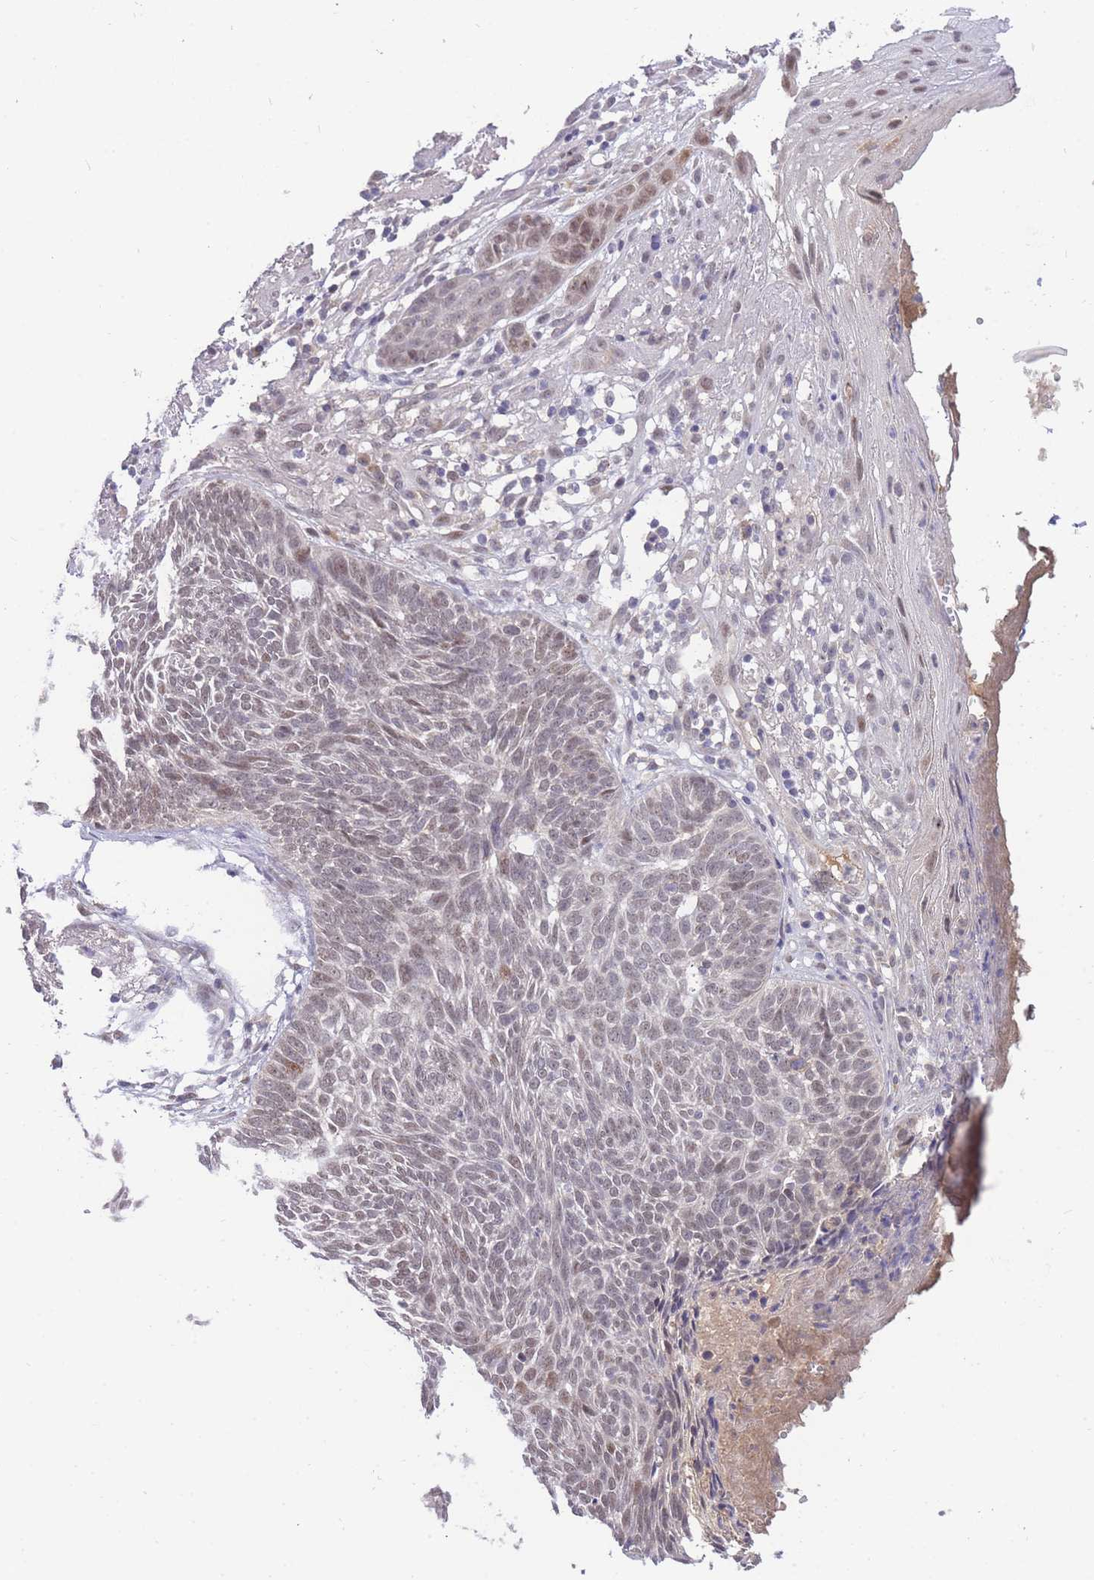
{"staining": {"intensity": "weak", "quantity": "<25%", "location": "nuclear"}, "tissue": "skin cancer", "cell_type": "Tumor cells", "image_type": "cancer", "snomed": [{"axis": "morphology", "description": "Normal tissue, NOS"}, {"axis": "morphology", "description": "Basal cell carcinoma"}, {"axis": "topography", "description": "Skin"}], "caption": "Immunohistochemistry image of neoplastic tissue: skin cancer stained with DAB (3,3'-diaminobenzidine) demonstrates no significant protein expression in tumor cells.", "gene": "PUS10", "patient": {"sex": "male", "age": 64}}